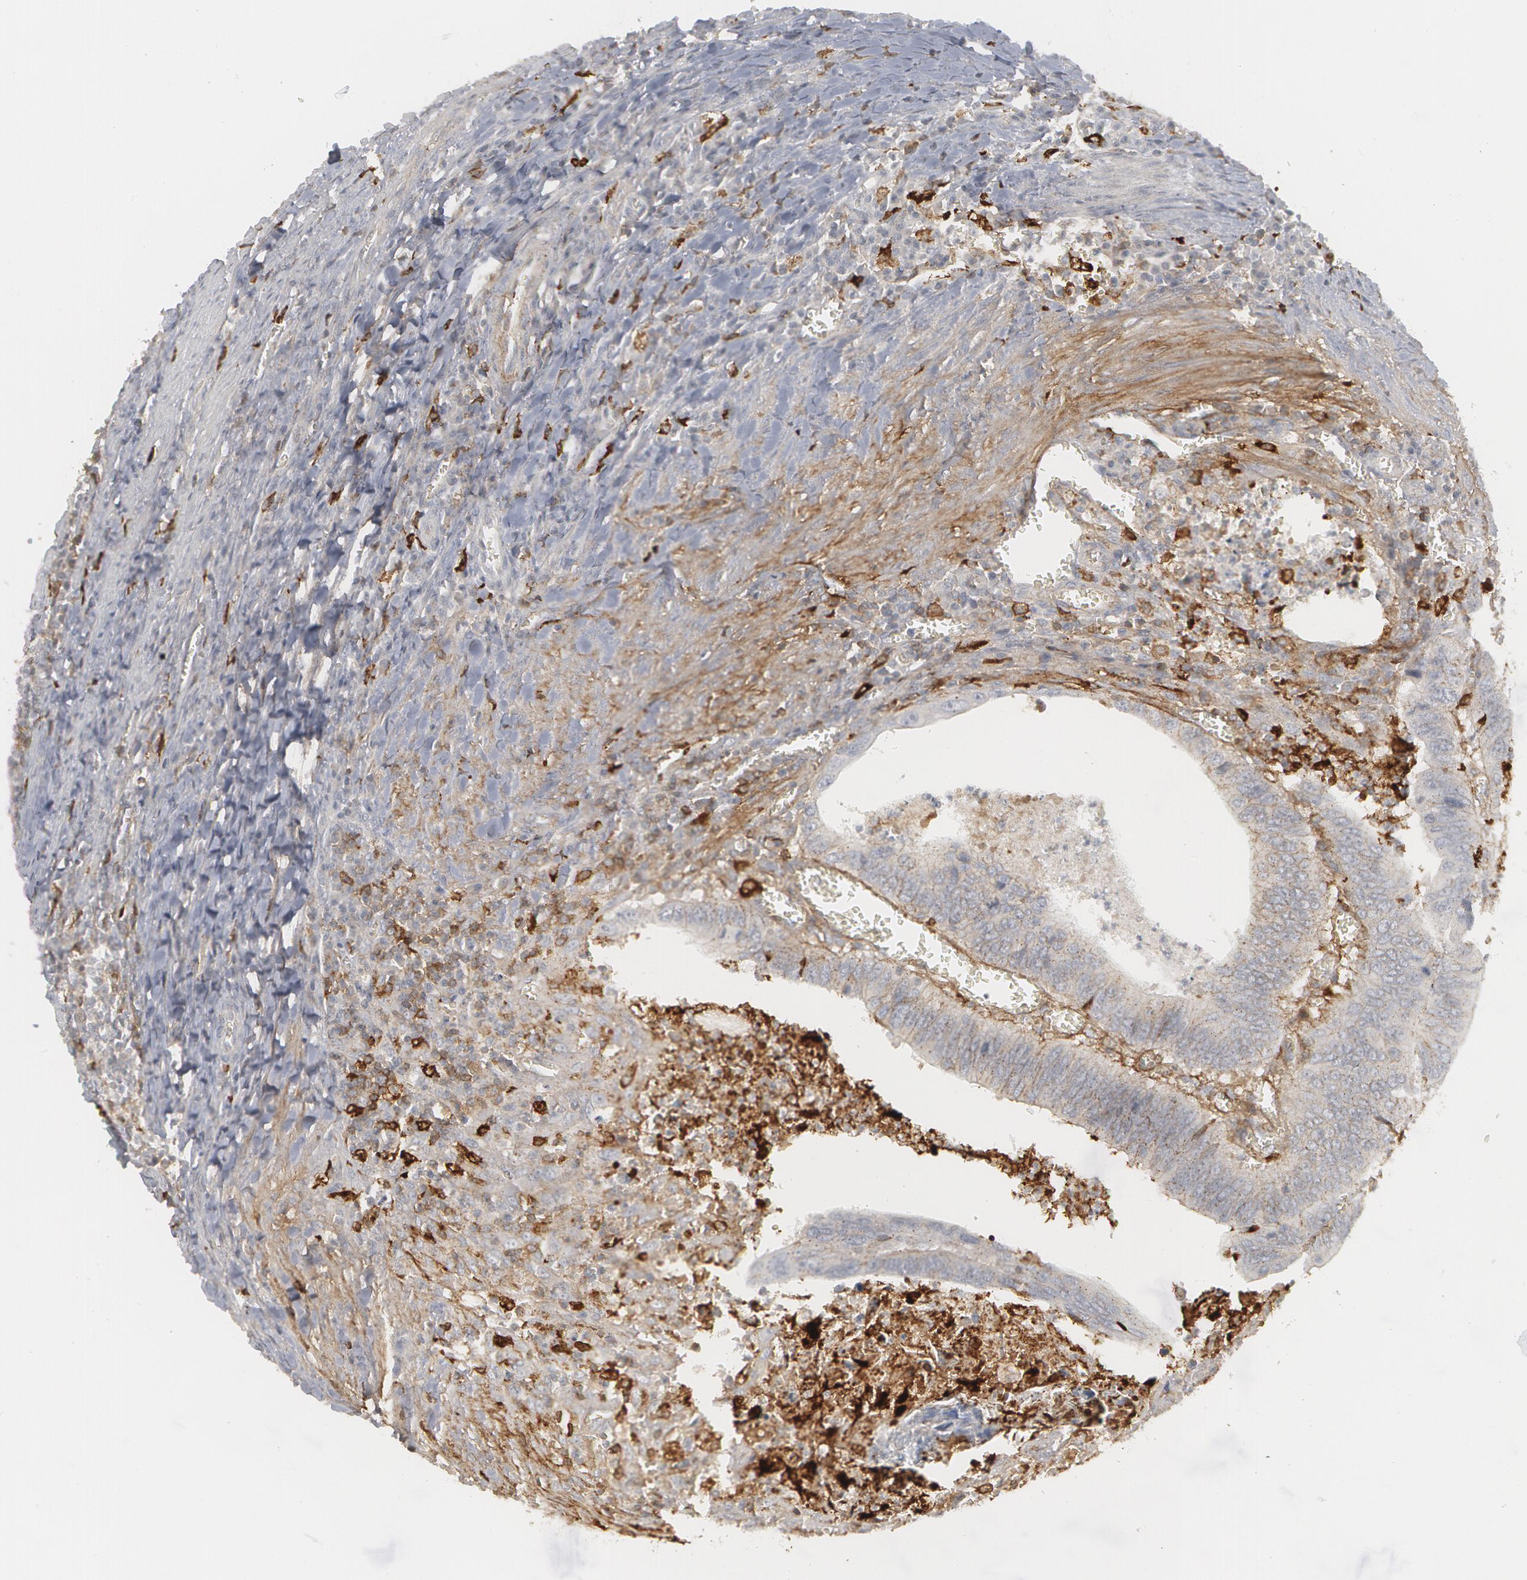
{"staining": {"intensity": "negative", "quantity": "none", "location": "none"}, "tissue": "colorectal cancer", "cell_type": "Tumor cells", "image_type": "cancer", "snomed": [{"axis": "morphology", "description": "Adenocarcinoma, NOS"}, {"axis": "topography", "description": "Colon"}], "caption": "Histopathology image shows no significant protein expression in tumor cells of colorectal adenocarcinoma.", "gene": "C1QC", "patient": {"sex": "male", "age": 72}}